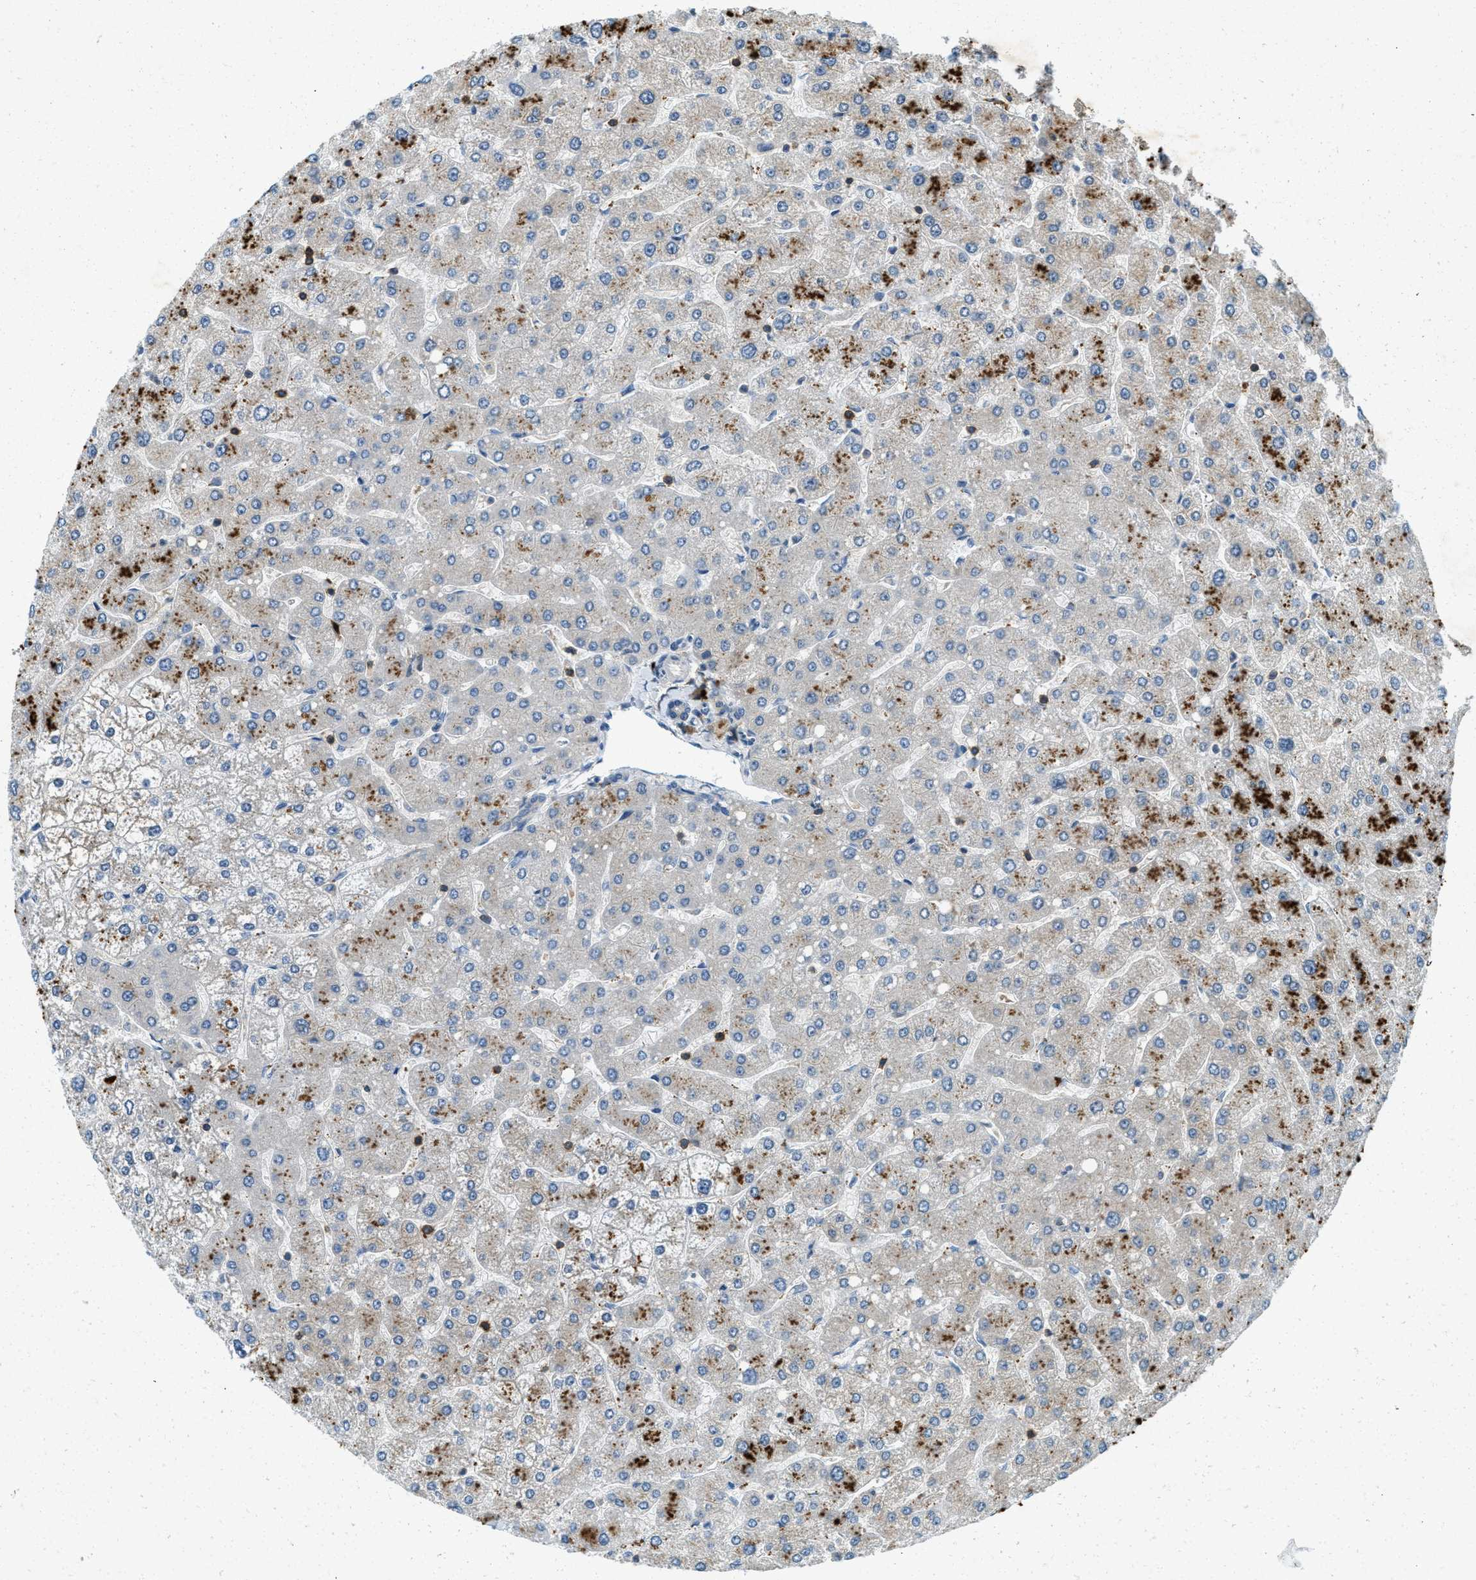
{"staining": {"intensity": "weak", "quantity": ">75%", "location": "cytoplasmic/membranous"}, "tissue": "liver", "cell_type": "Cholangiocytes", "image_type": "normal", "snomed": [{"axis": "morphology", "description": "Normal tissue, NOS"}, {"axis": "topography", "description": "Liver"}], "caption": "This micrograph exhibits immunohistochemistry (IHC) staining of benign human liver, with low weak cytoplasmic/membranous positivity in about >75% of cholangiocytes.", "gene": "GMPPB", "patient": {"sex": "male", "age": 55}}